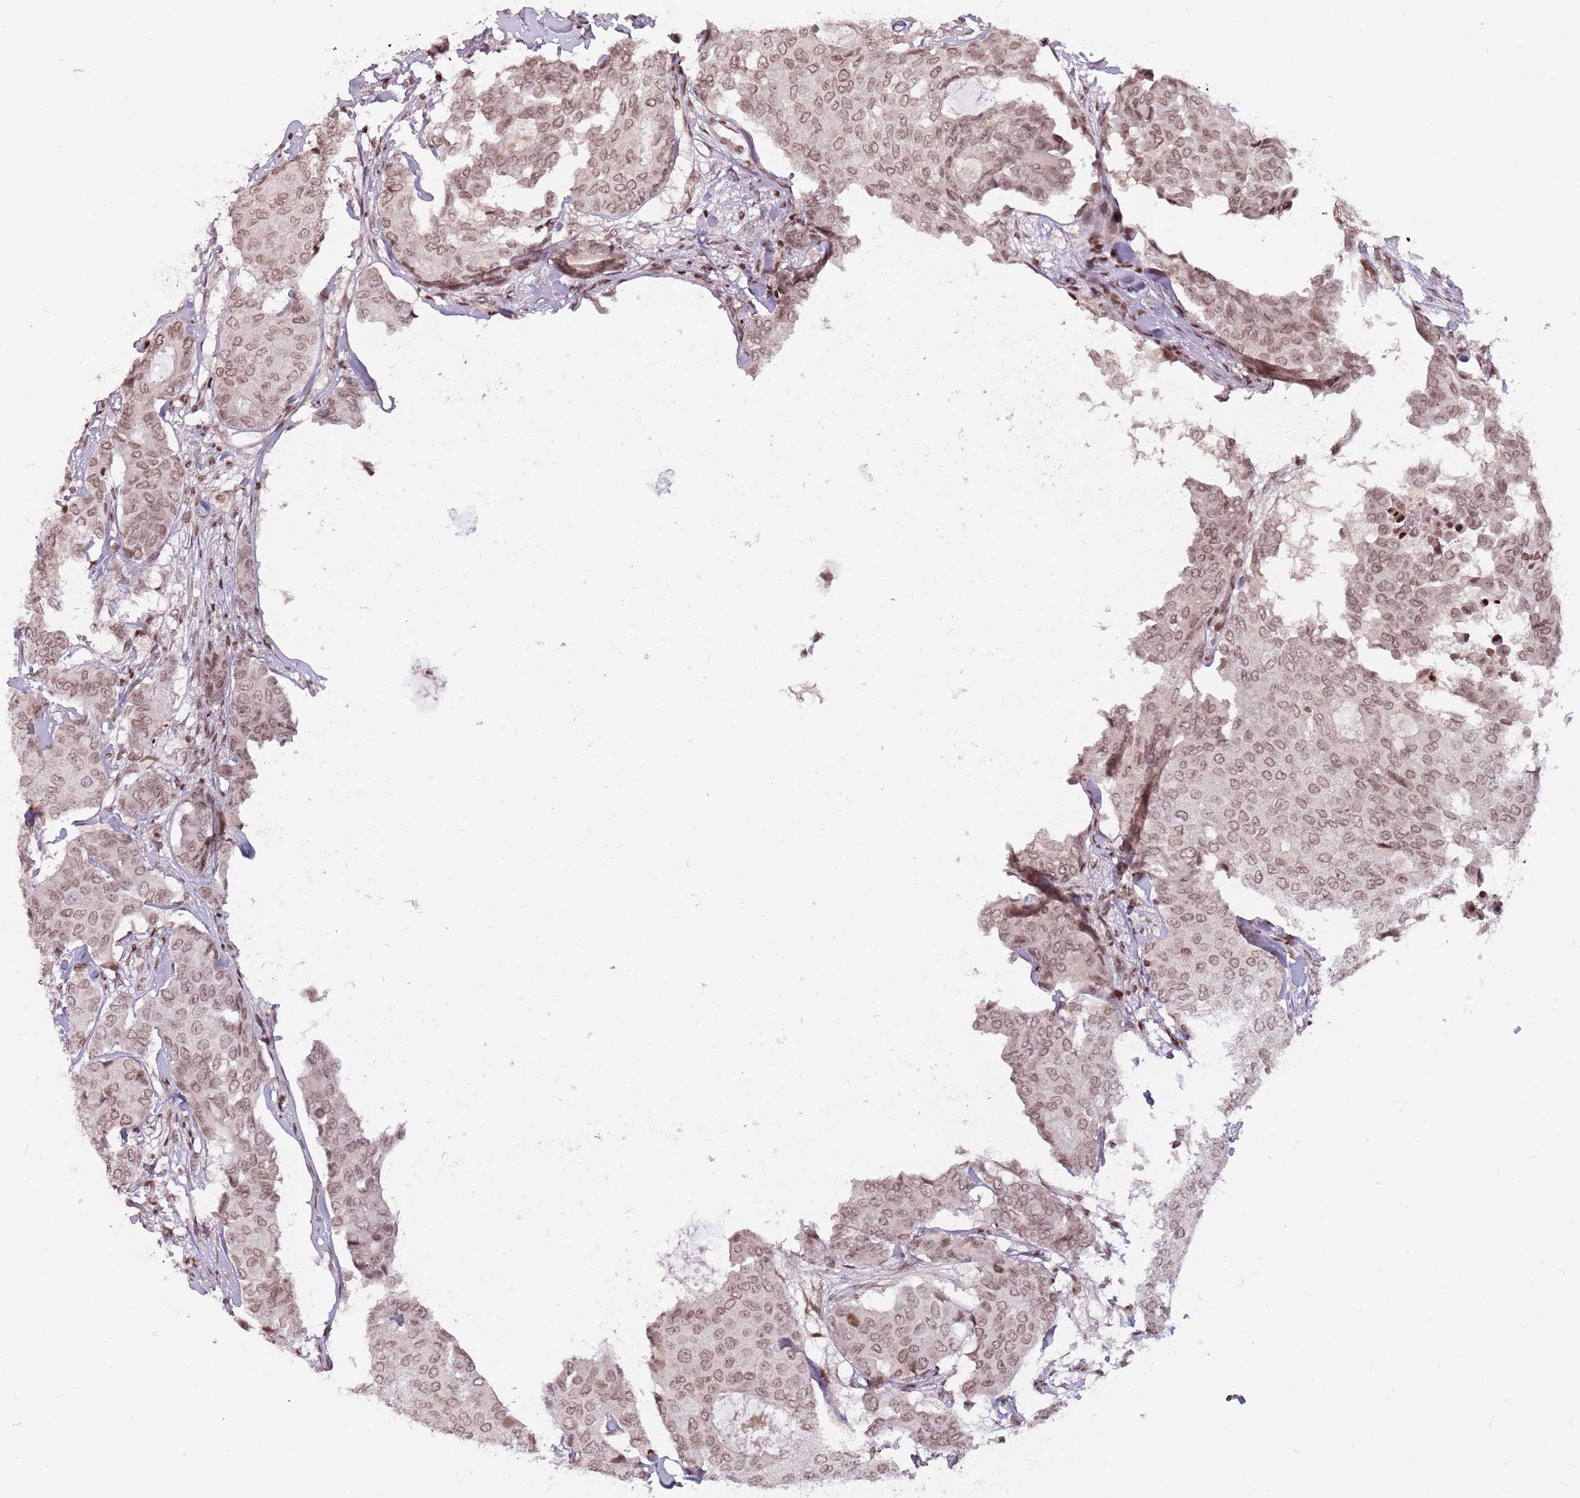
{"staining": {"intensity": "moderate", "quantity": ">75%", "location": "nuclear"}, "tissue": "breast cancer", "cell_type": "Tumor cells", "image_type": "cancer", "snomed": [{"axis": "morphology", "description": "Duct carcinoma"}, {"axis": "topography", "description": "Breast"}], "caption": "Tumor cells show medium levels of moderate nuclear positivity in approximately >75% of cells in human breast cancer.", "gene": "SH3RF3", "patient": {"sex": "female", "age": 75}}